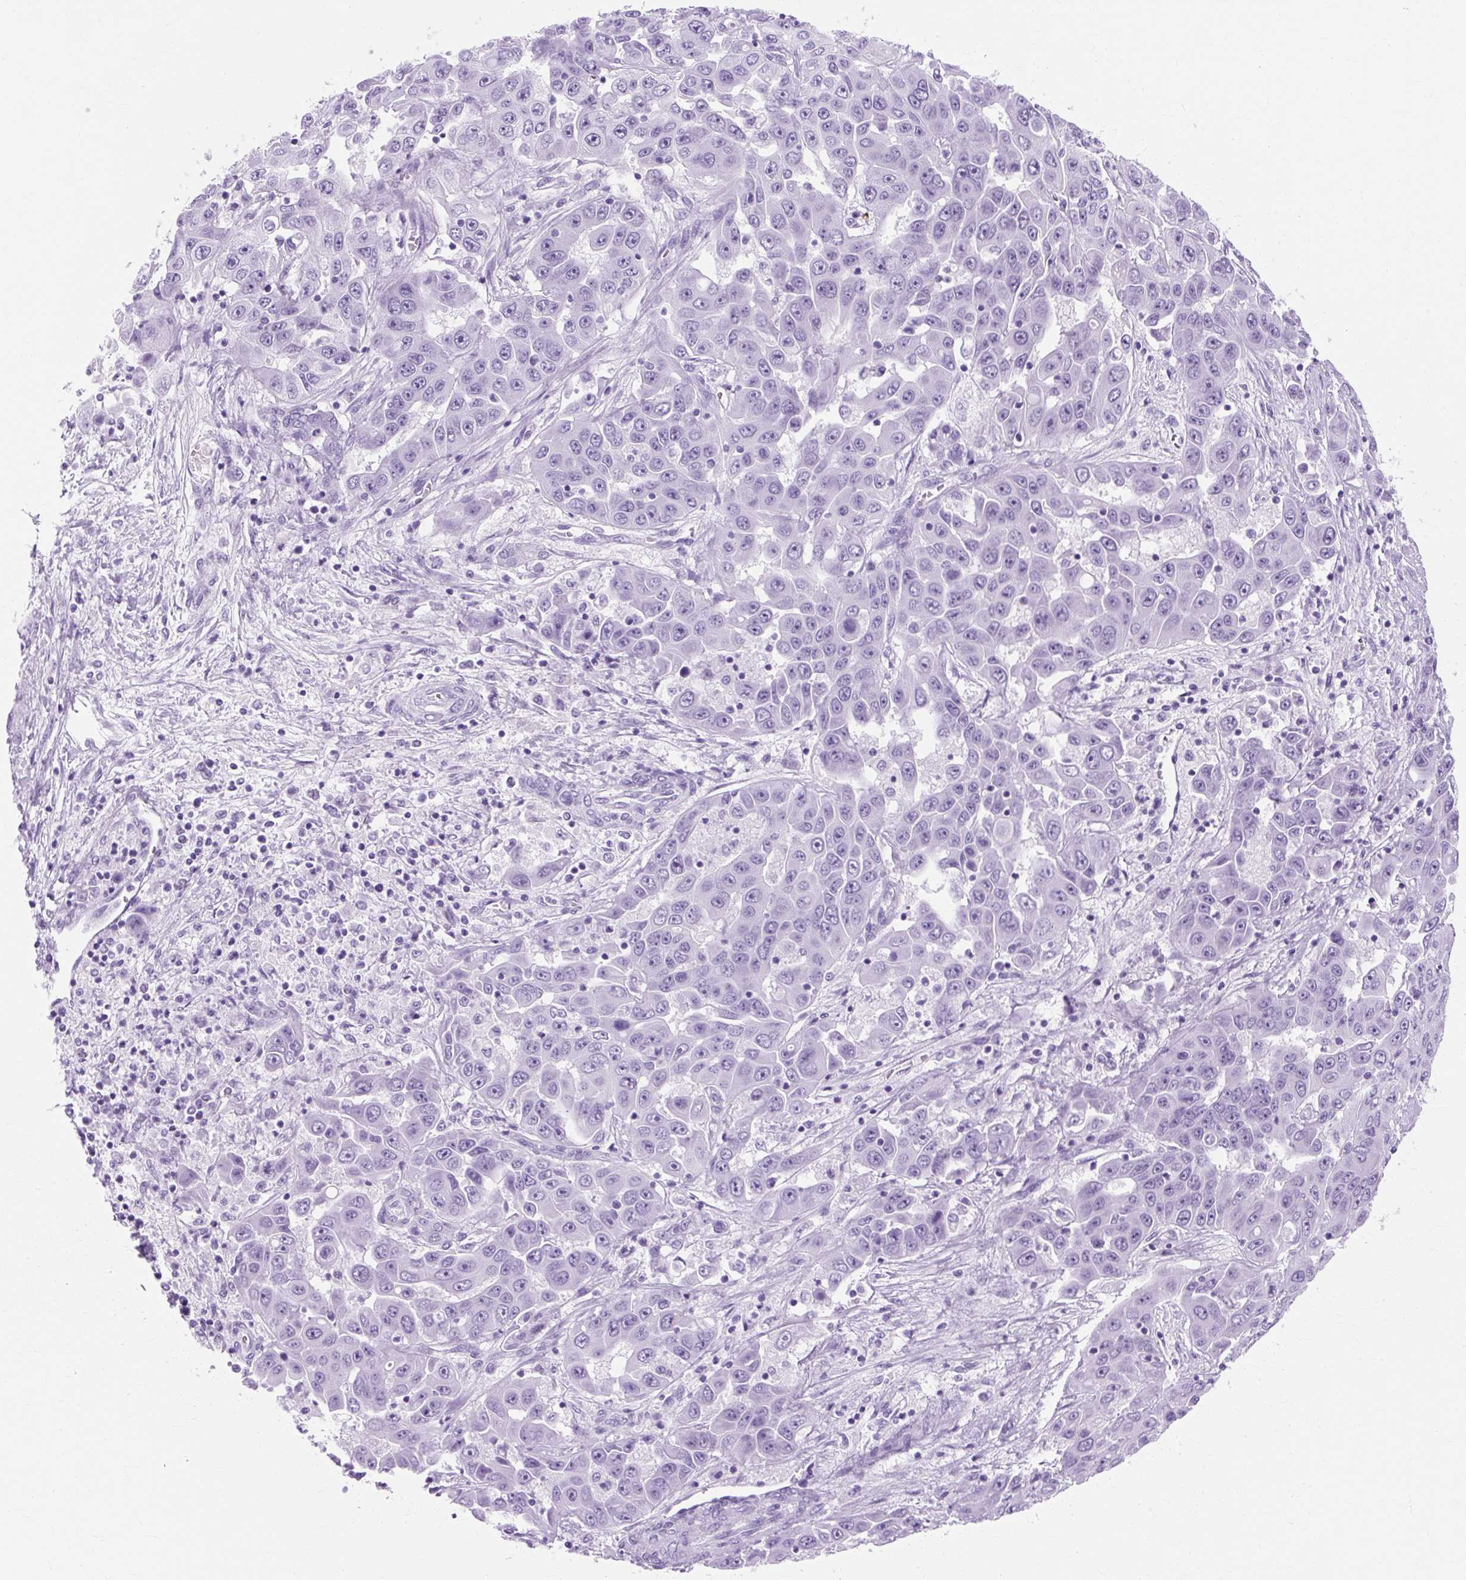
{"staining": {"intensity": "negative", "quantity": "none", "location": "none"}, "tissue": "liver cancer", "cell_type": "Tumor cells", "image_type": "cancer", "snomed": [{"axis": "morphology", "description": "Cholangiocarcinoma"}, {"axis": "topography", "description": "Liver"}], "caption": "A histopathology image of liver cancer (cholangiocarcinoma) stained for a protein displays no brown staining in tumor cells.", "gene": "TMEM89", "patient": {"sex": "female", "age": 52}}